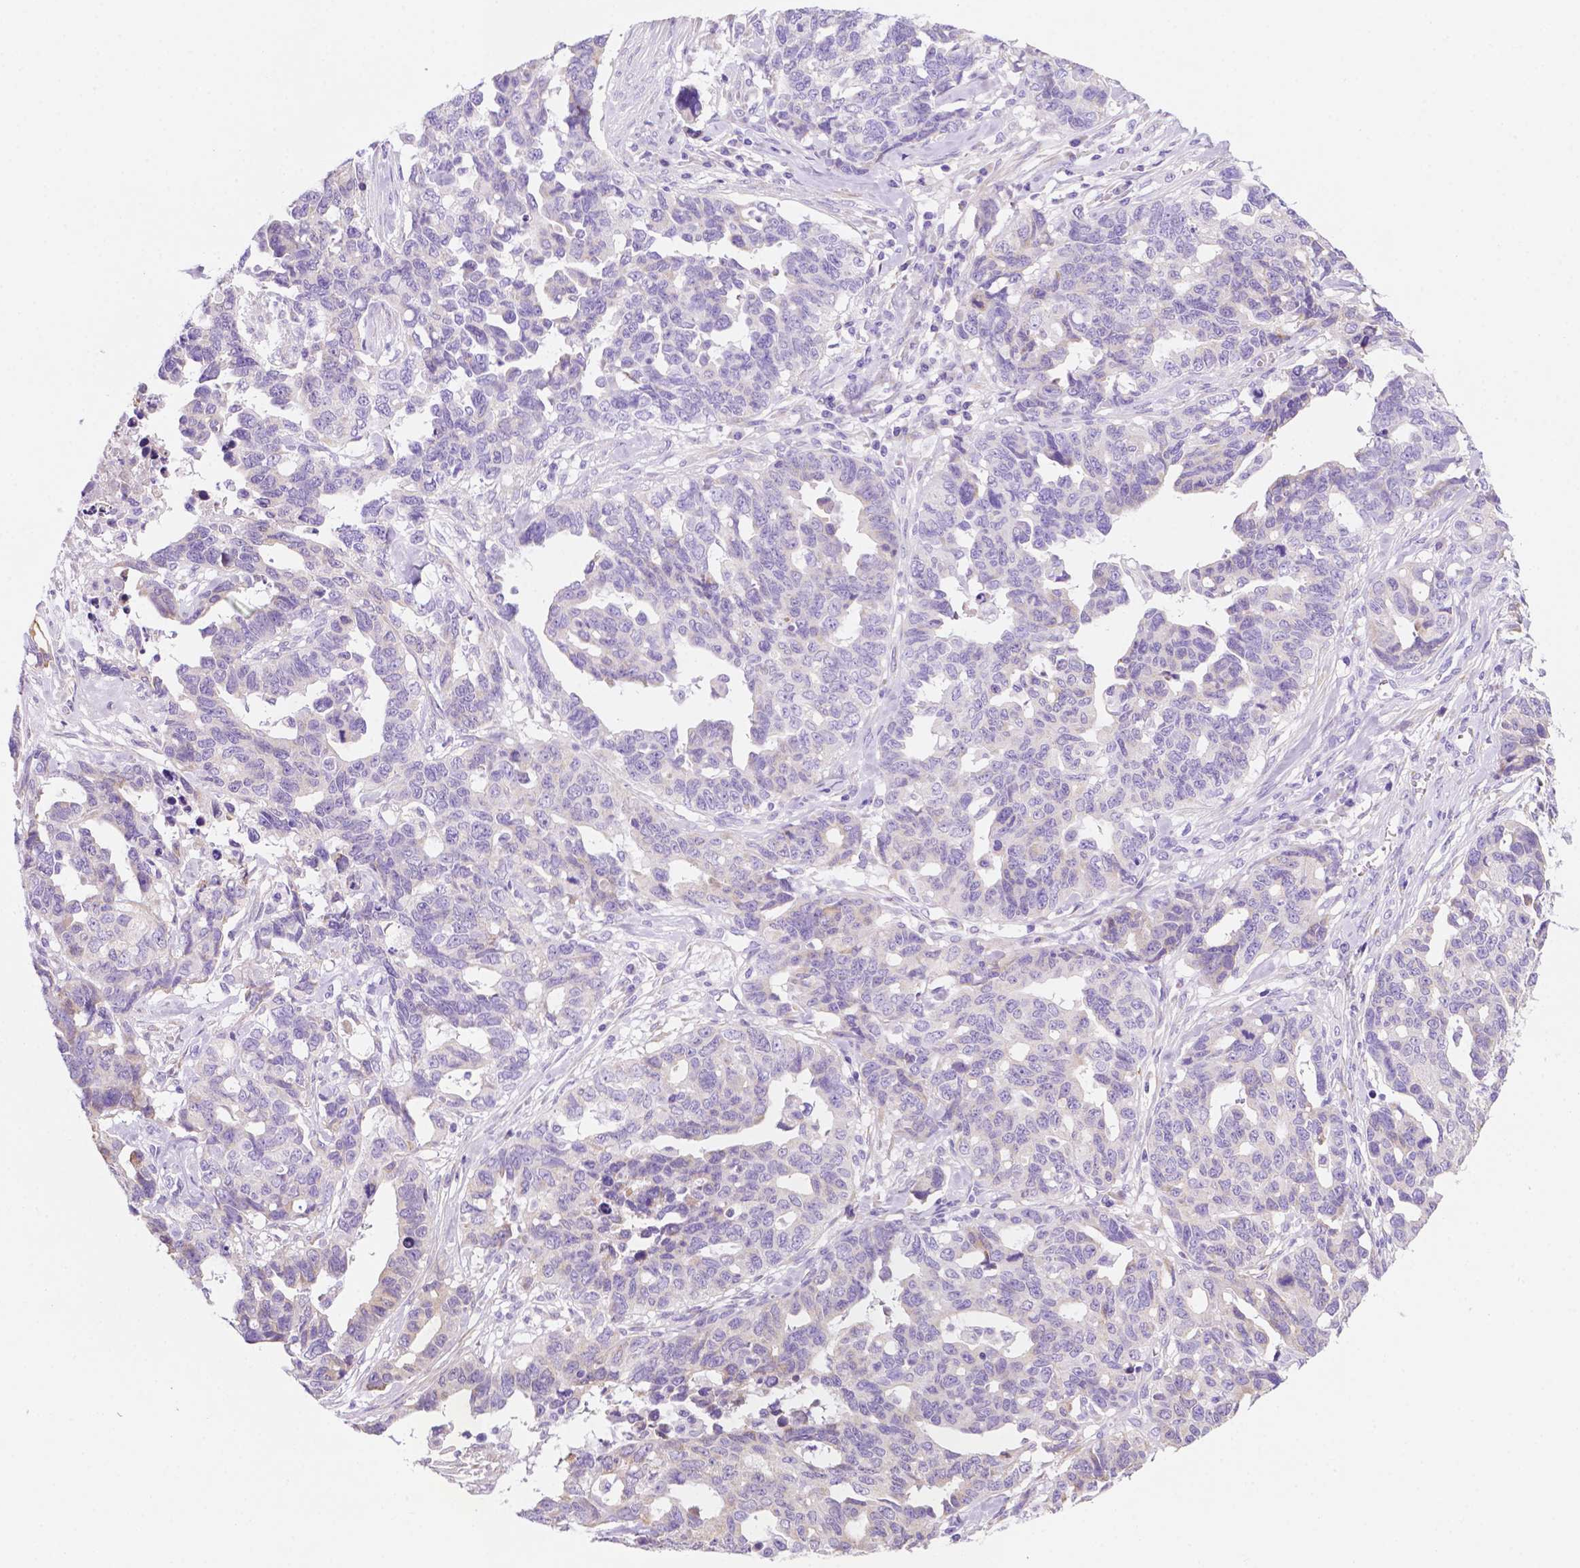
{"staining": {"intensity": "negative", "quantity": "none", "location": "none"}, "tissue": "ovarian cancer", "cell_type": "Tumor cells", "image_type": "cancer", "snomed": [{"axis": "morphology", "description": "Cystadenocarcinoma, serous, NOS"}, {"axis": "topography", "description": "Ovary"}], "caption": "There is no significant positivity in tumor cells of ovarian serous cystadenocarcinoma.", "gene": "CEACAM7", "patient": {"sex": "female", "age": 69}}